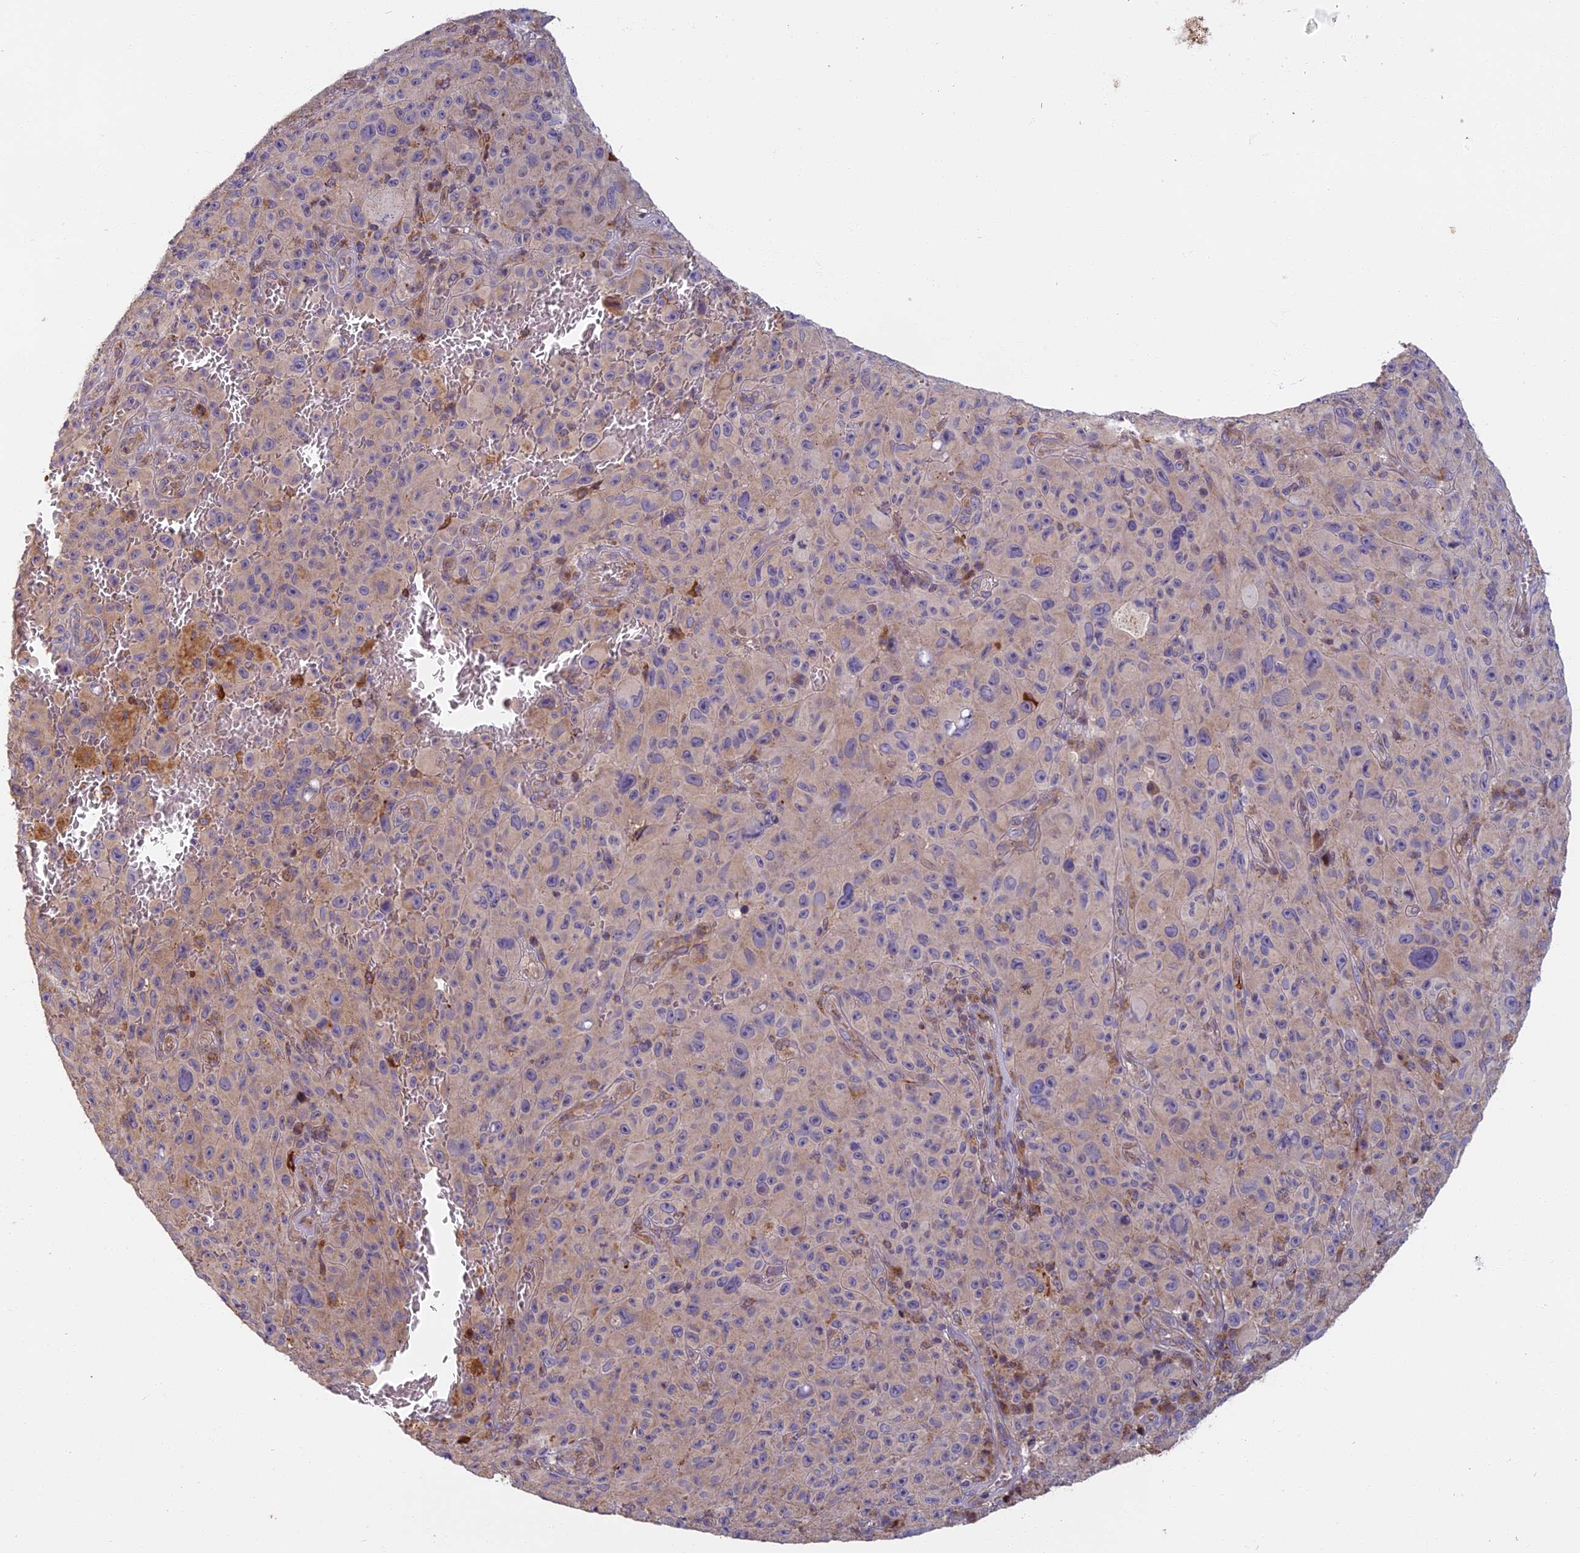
{"staining": {"intensity": "weak", "quantity": "<25%", "location": "cytoplasmic/membranous"}, "tissue": "melanoma", "cell_type": "Tumor cells", "image_type": "cancer", "snomed": [{"axis": "morphology", "description": "Malignant melanoma, NOS"}, {"axis": "topography", "description": "Skin"}], "caption": "This is an immunohistochemistry photomicrograph of human melanoma. There is no expression in tumor cells.", "gene": "EDAR", "patient": {"sex": "female", "age": 82}}